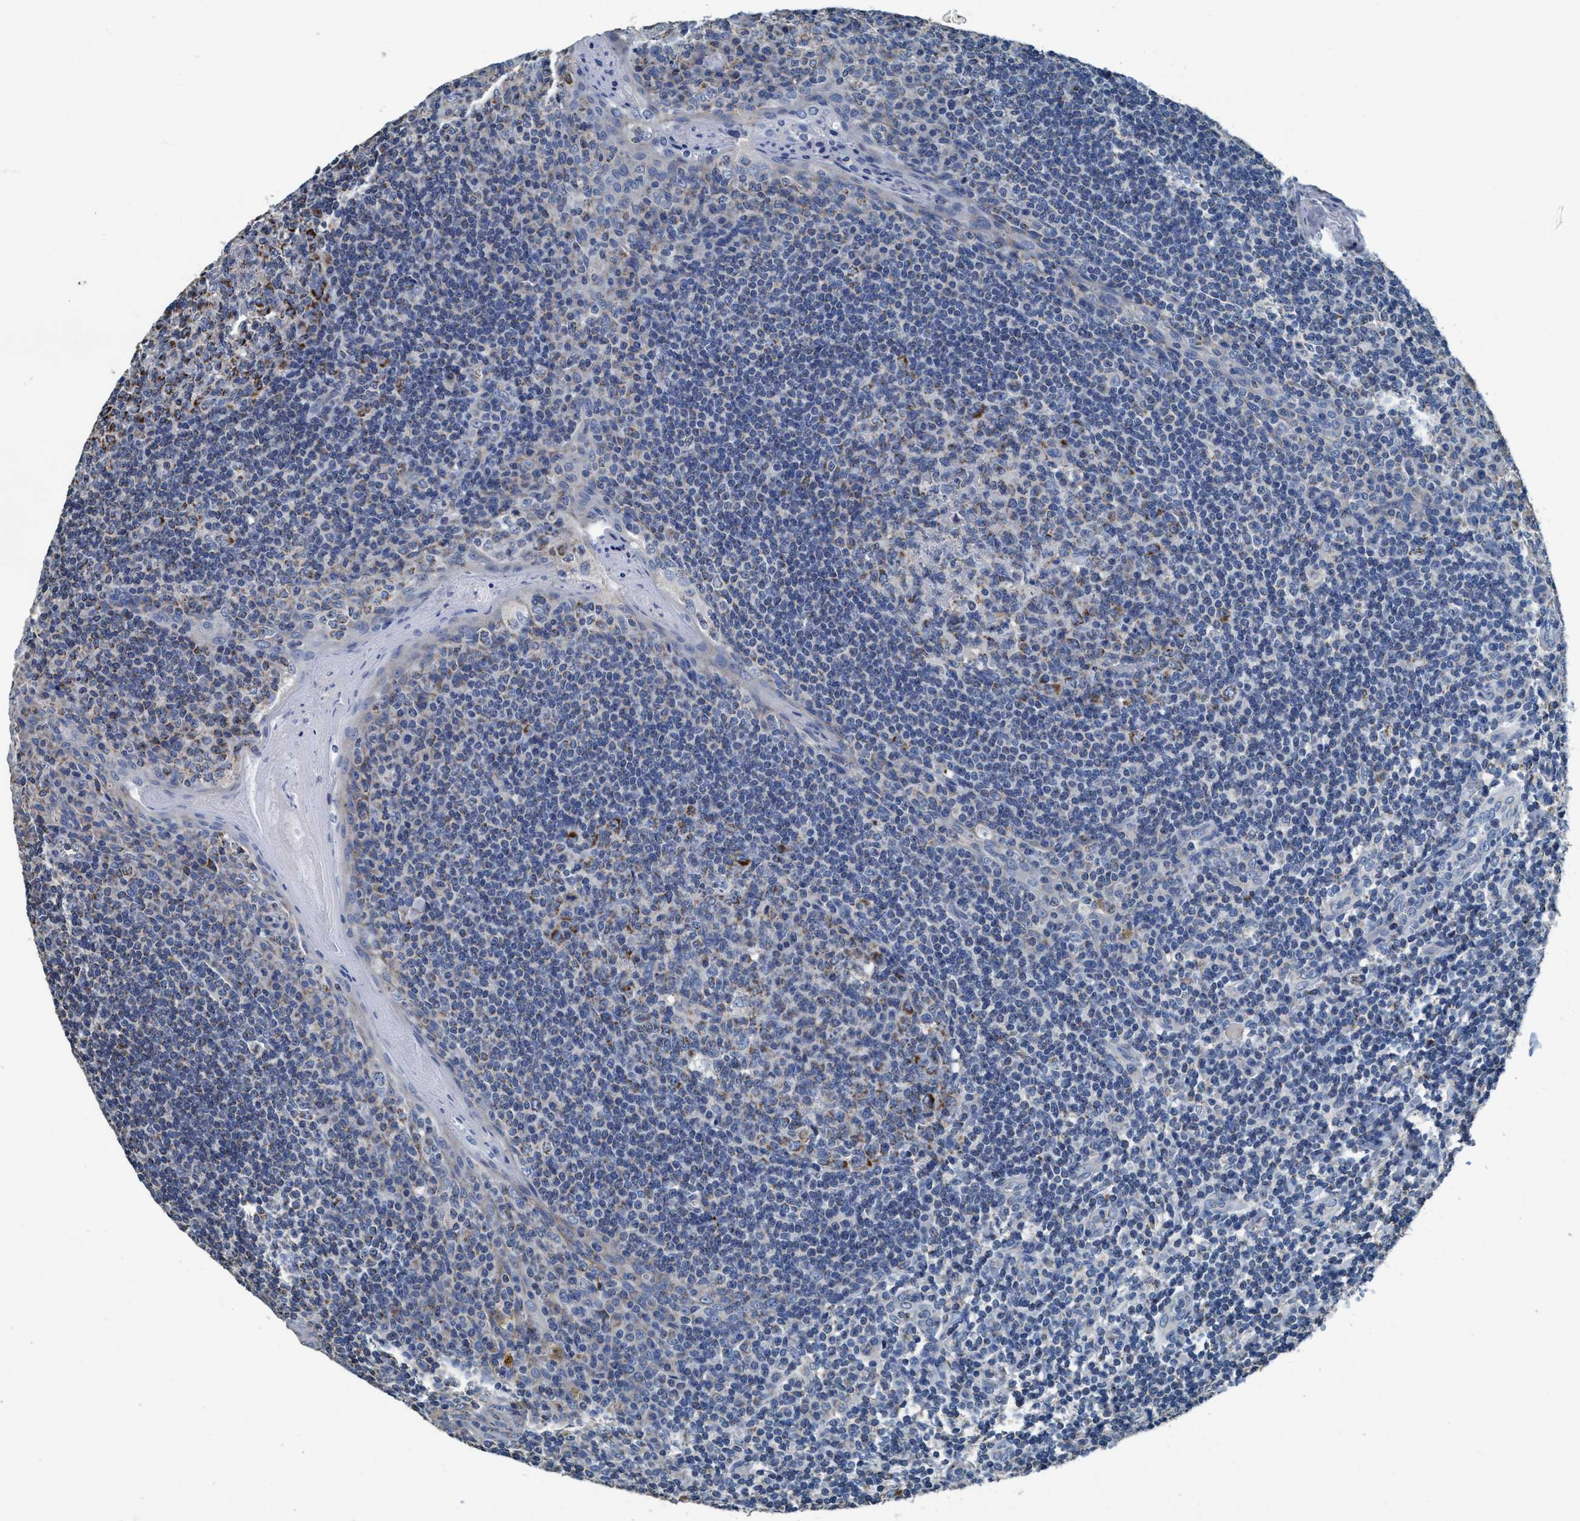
{"staining": {"intensity": "moderate", "quantity": "25%-75%", "location": "cytoplasmic/membranous"}, "tissue": "tonsil", "cell_type": "Germinal center cells", "image_type": "normal", "snomed": [{"axis": "morphology", "description": "Normal tissue, NOS"}, {"axis": "topography", "description": "Tonsil"}], "caption": "High-power microscopy captured an immunohistochemistry (IHC) histopathology image of unremarkable tonsil, revealing moderate cytoplasmic/membranous positivity in about 25%-75% of germinal center cells.", "gene": "ANKFN1", "patient": {"sex": "male", "age": 31}}